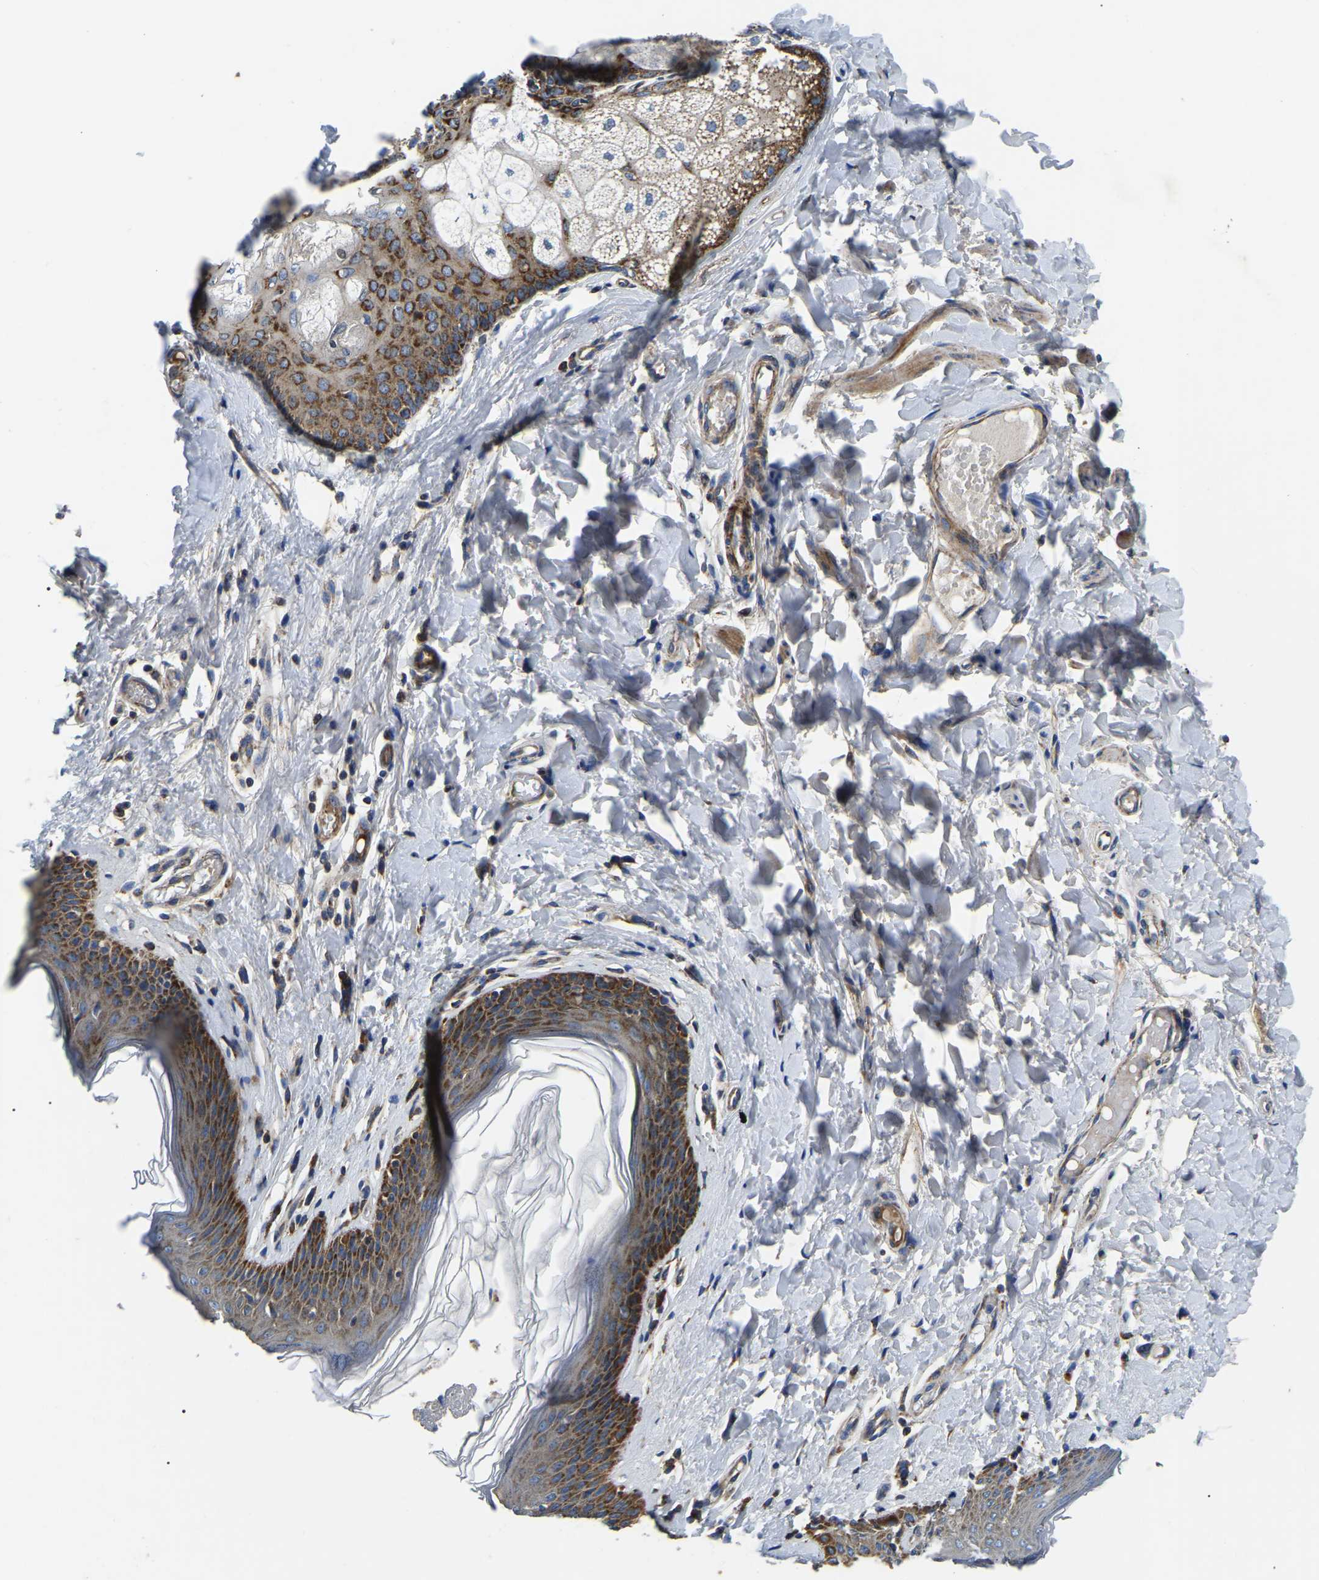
{"staining": {"intensity": "strong", "quantity": ">75%", "location": "cytoplasmic/membranous"}, "tissue": "skin", "cell_type": "Epidermal cells", "image_type": "normal", "snomed": [{"axis": "morphology", "description": "Normal tissue, NOS"}, {"axis": "topography", "description": "Vulva"}], "caption": "Protein staining by immunohistochemistry displays strong cytoplasmic/membranous staining in about >75% of epidermal cells in normal skin.", "gene": "PPM1E", "patient": {"sex": "female", "age": 66}}